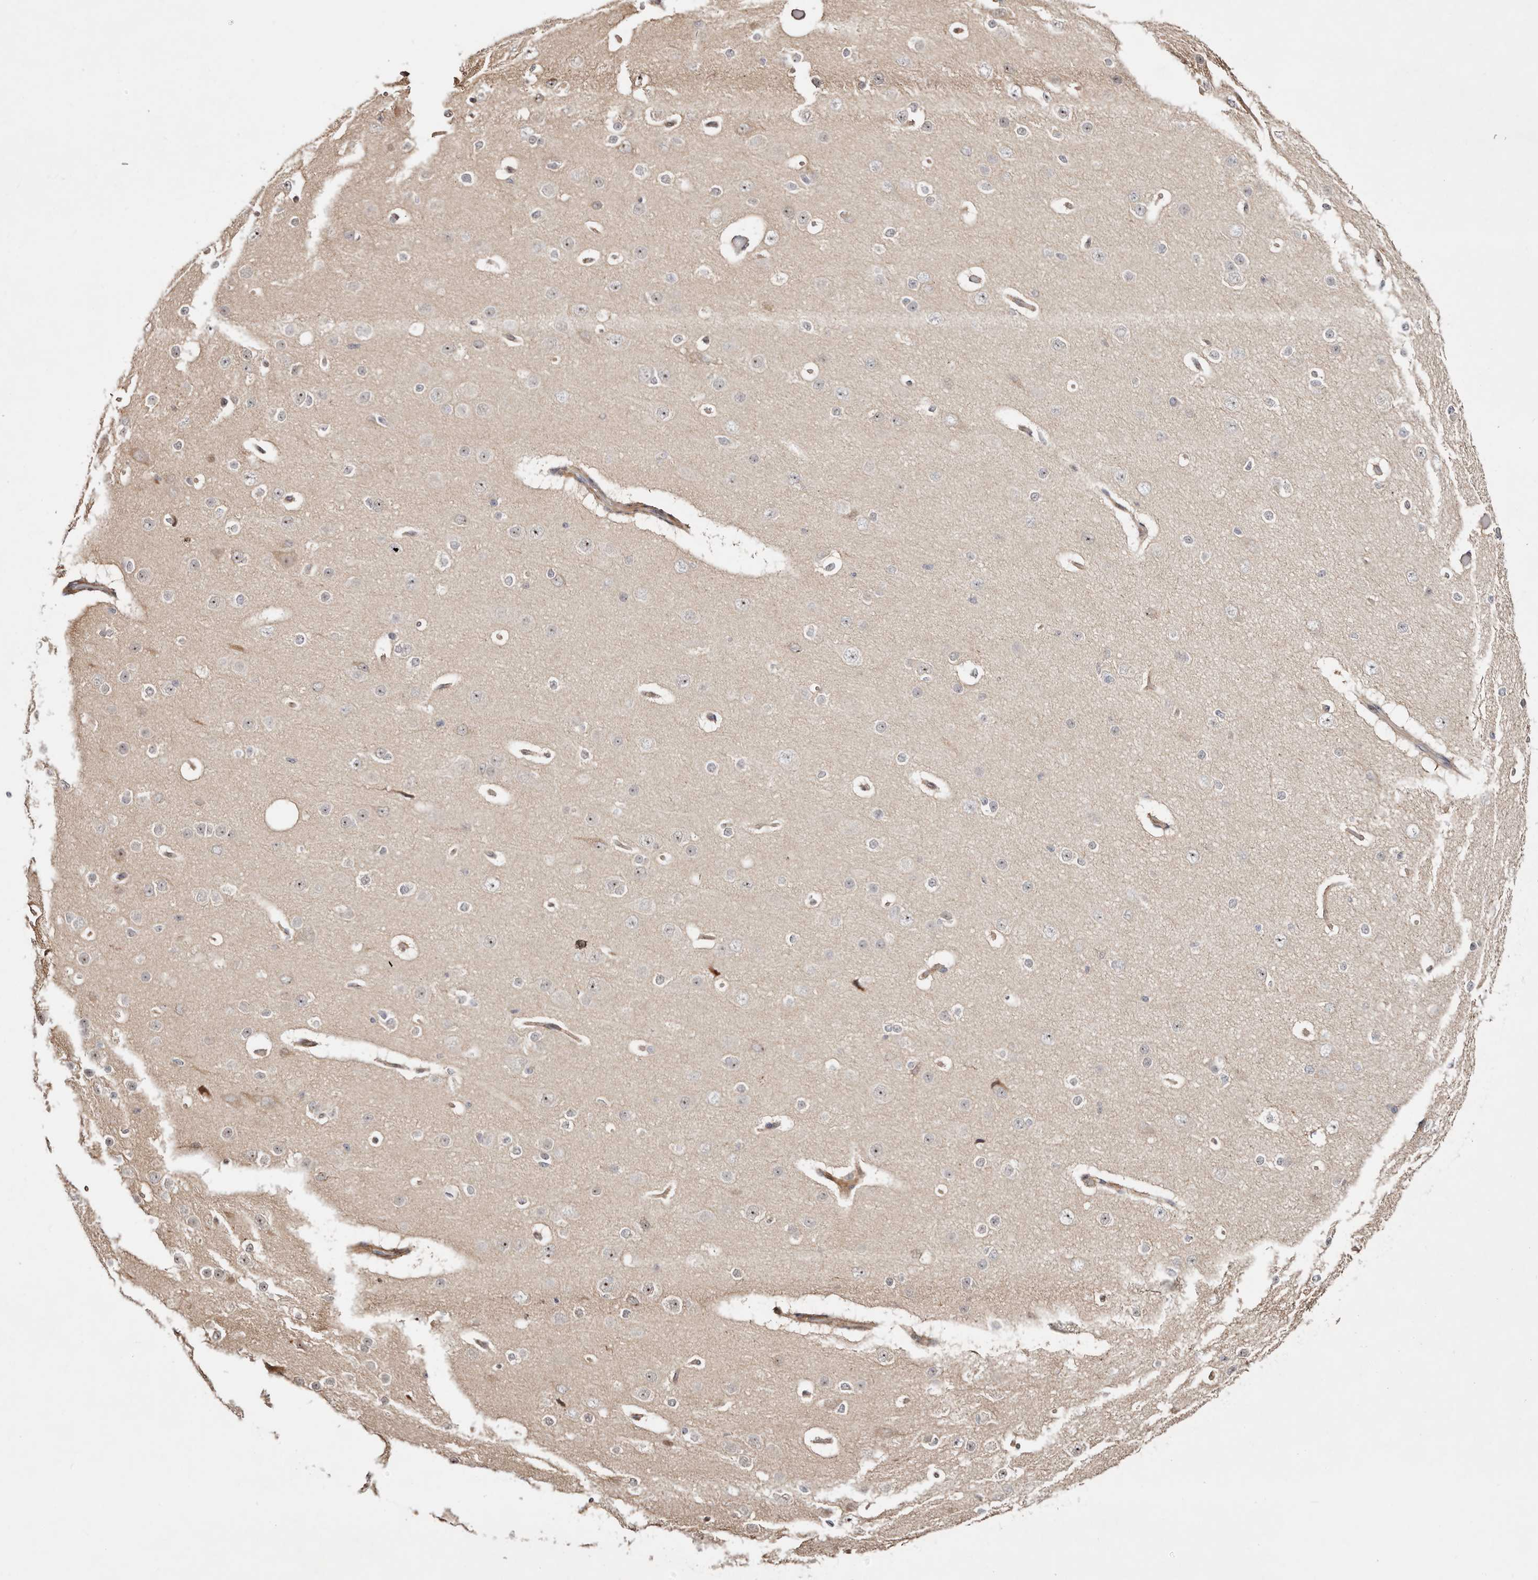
{"staining": {"intensity": "moderate", "quantity": ">75%", "location": "cytoplasmic/membranous"}, "tissue": "cerebral cortex", "cell_type": "Endothelial cells", "image_type": "normal", "snomed": [{"axis": "morphology", "description": "Normal tissue, NOS"}, {"axis": "morphology", "description": "Developmental malformation"}, {"axis": "topography", "description": "Cerebral cortex"}], "caption": "DAB (3,3'-diaminobenzidine) immunohistochemical staining of unremarkable human cerebral cortex exhibits moderate cytoplasmic/membranous protein positivity in about >75% of endothelial cells. Using DAB (brown) and hematoxylin (blue) stains, captured at high magnification using brightfield microscopy.", "gene": "ODF2L", "patient": {"sex": "female", "age": 30}}